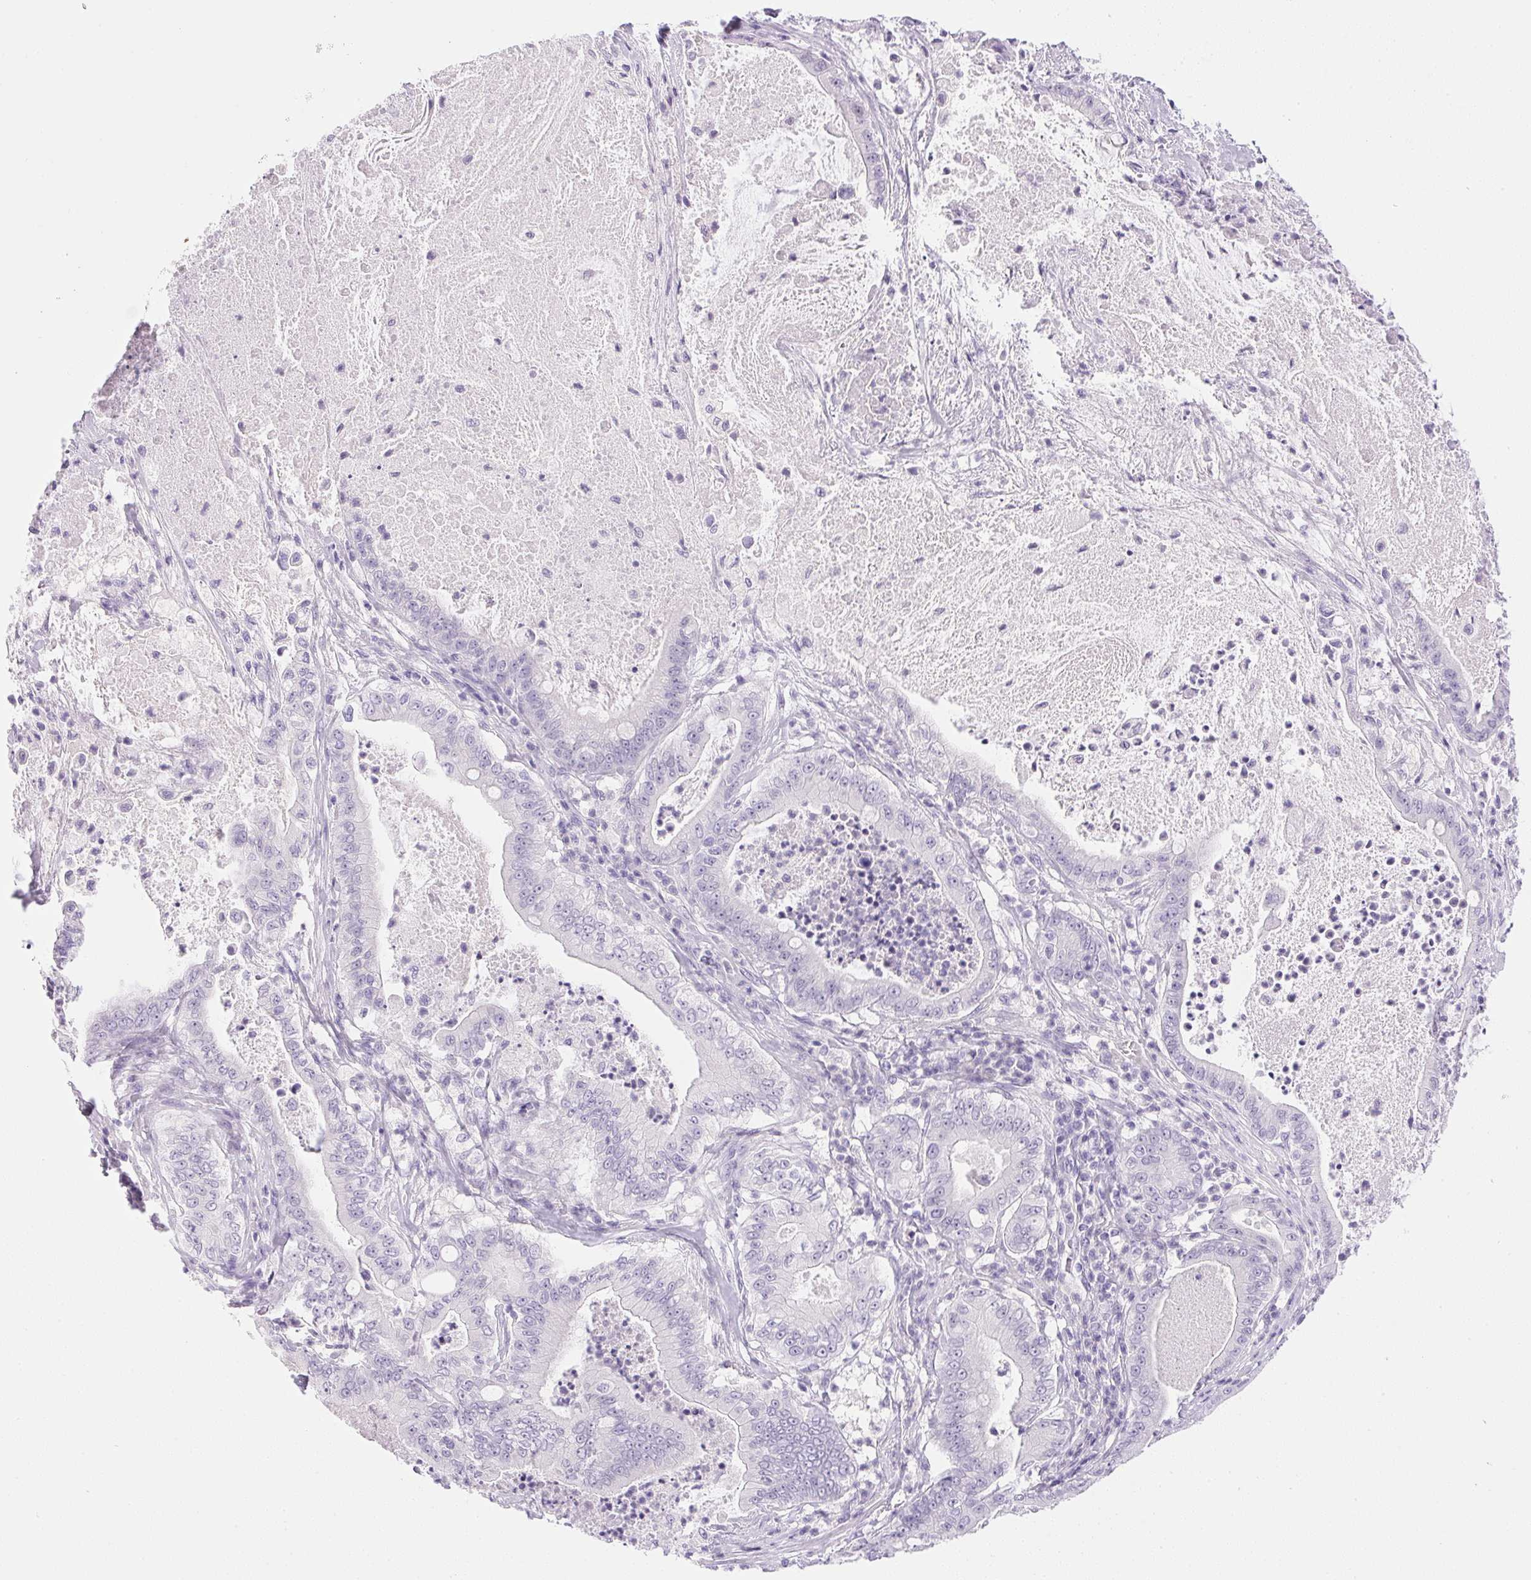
{"staining": {"intensity": "negative", "quantity": "none", "location": "none"}, "tissue": "pancreatic cancer", "cell_type": "Tumor cells", "image_type": "cancer", "snomed": [{"axis": "morphology", "description": "Adenocarcinoma, NOS"}, {"axis": "topography", "description": "Pancreas"}], "caption": "High magnification brightfield microscopy of adenocarcinoma (pancreatic) stained with DAB (brown) and counterstained with hematoxylin (blue): tumor cells show no significant expression. The staining was performed using DAB to visualize the protein expression in brown, while the nuclei were stained in blue with hematoxylin (Magnification: 20x).", "gene": "ATP6V0A4", "patient": {"sex": "male", "age": 71}}